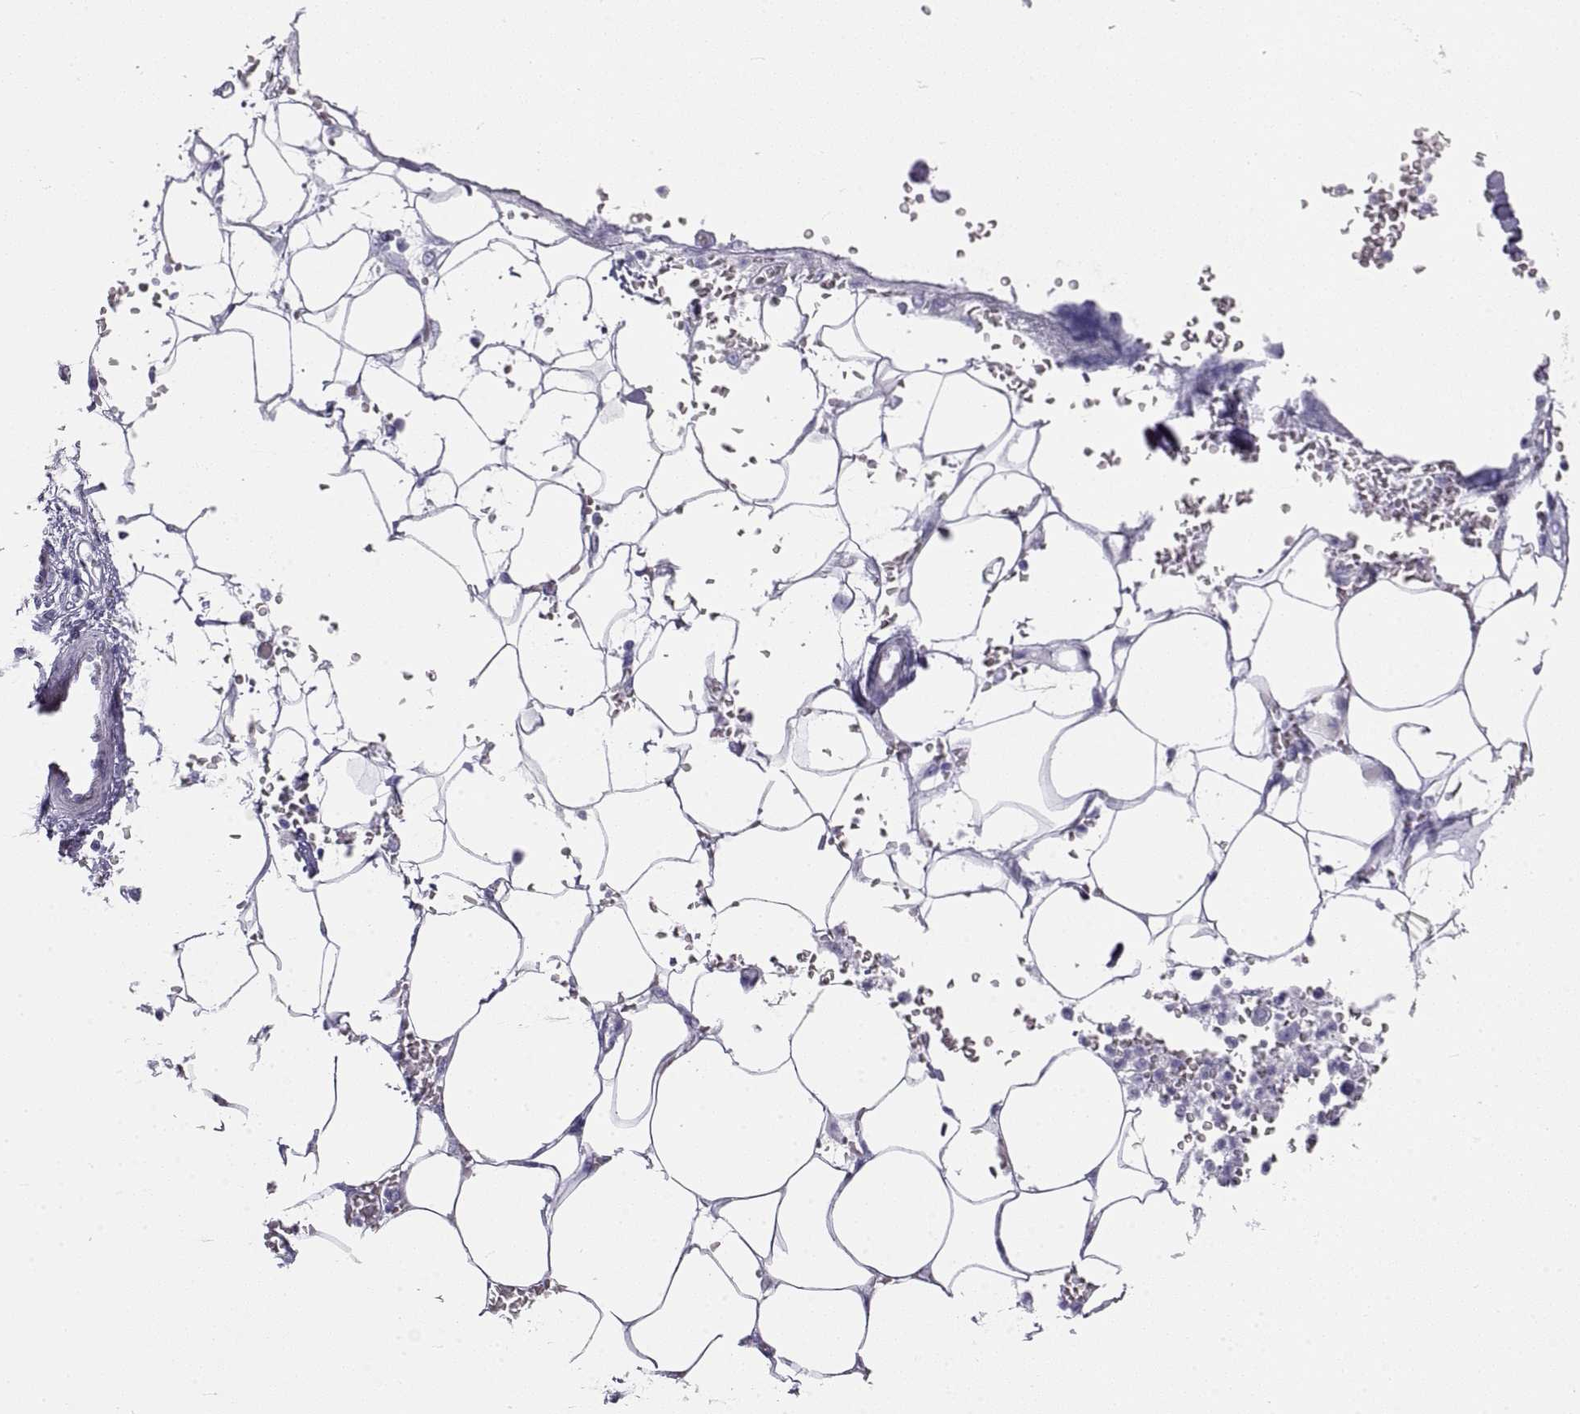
{"staining": {"intensity": "negative", "quantity": "none", "location": "none"}, "tissue": "pancreatic cancer", "cell_type": "Tumor cells", "image_type": "cancer", "snomed": [{"axis": "morphology", "description": "Adenocarcinoma, NOS"}, {"axis": "topography", "description": "Pancreas"}], "caption": "Human pancreatic cancer stained for a protein using IHC reveals no expression in tumor cells.", "gene": "RLBP1", "patient": {"sex": "female", "age": 61}}